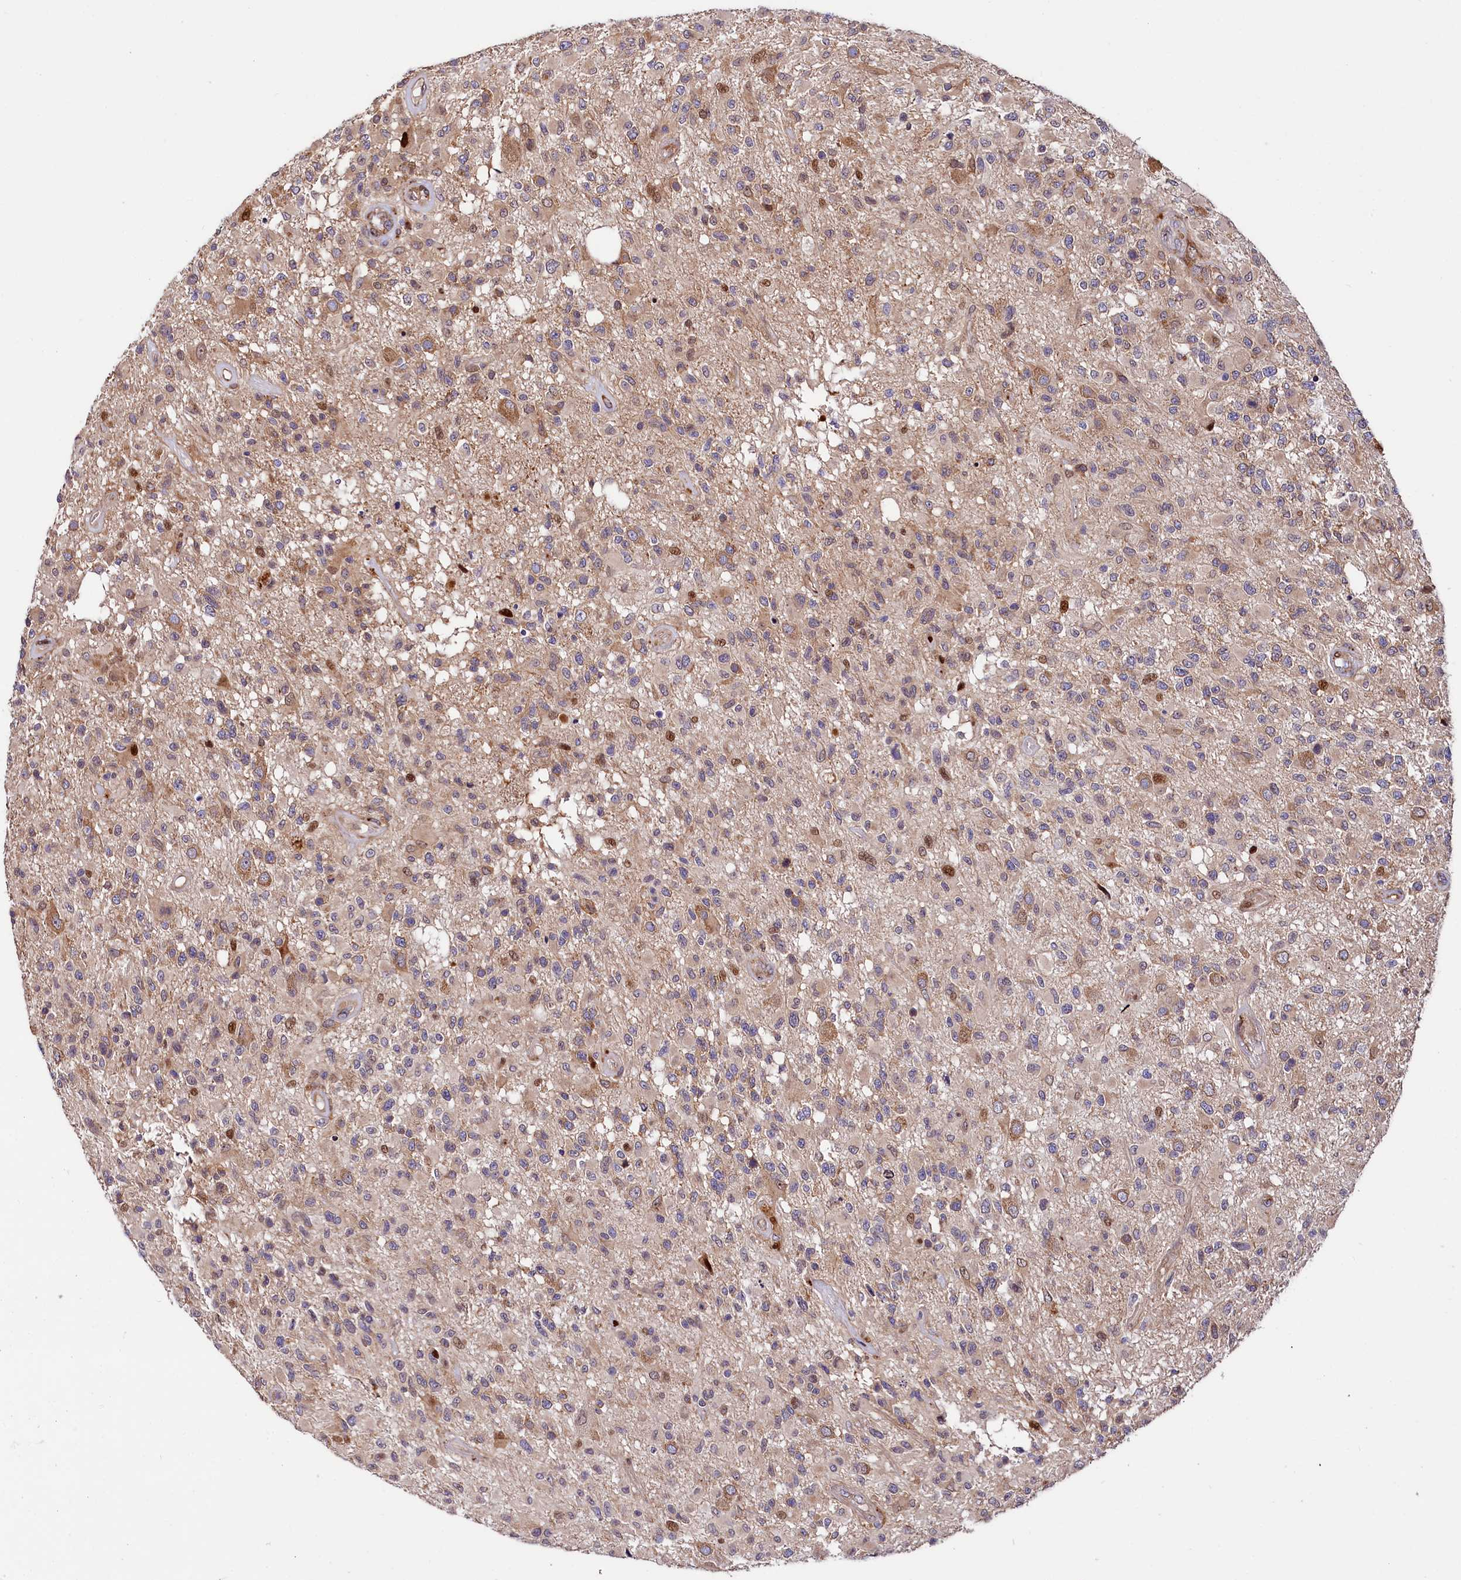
{"staining": {"intensity": "moderate", "quantity": "25%-75%", "location": "cytoplasmic/membranous,nuclear"}, "tissue": "glioma", "cell_type": "Tumor cells", "image_type": "cancer", "snomed": [{"axis": "morphology", "description": "Glioma, malignant, High grade"}, {"axis": "morphology", "description": "Glioblastoma, NOS"}, {"axis": "topography", "description": "Brain"}], "caption": "DAB (3,3'-diaminobenzidine) immunohistochemical staining of glioma shows moderate cytoplasmic/membranous and nuclear protein staining in approximately 25%-75% of tumor cells.", "gene": "PDZRN3", "patient": {"sex": "male", "age": 60}}